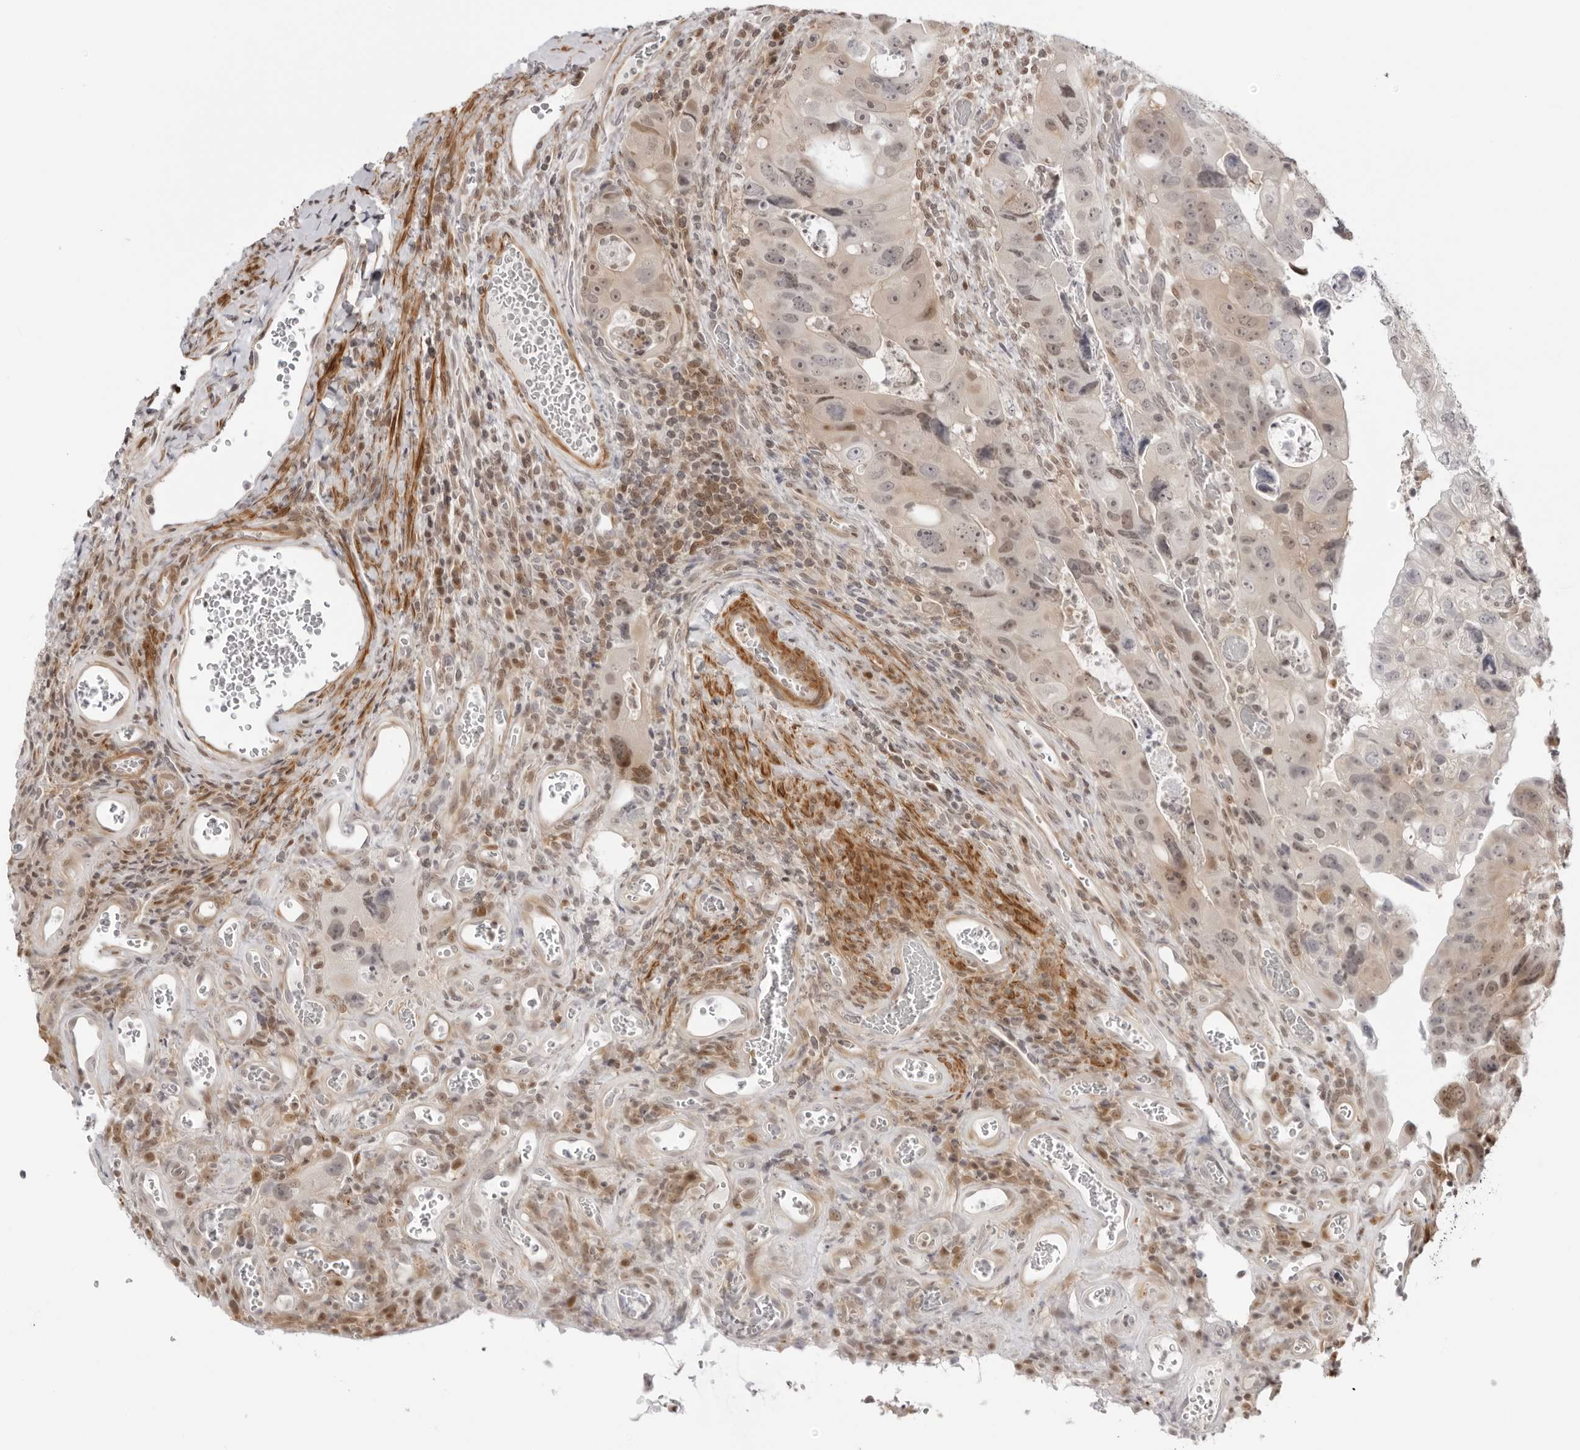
{"staining": {"intensity": "moderate", "quantity": "<25%", "location": "nuclear"}, "tissue": "colorectal cancer", "cell_type": "Tumor cells", "image_type": "cancer", "snomed": [{"axis": "morphology", "description": "Adenocarcinoma, NOS"}, {"axis": "topography", "description": "Rectum"}], "caption": "DAB immunohistochemical staining of colorectal cancer (adenocarcinoma) exhibits moderate nuclear protein staining in approximately <25% of tumor cells.", "gene": "RNF146", "patient": {"sex": "male", "age": 59}}